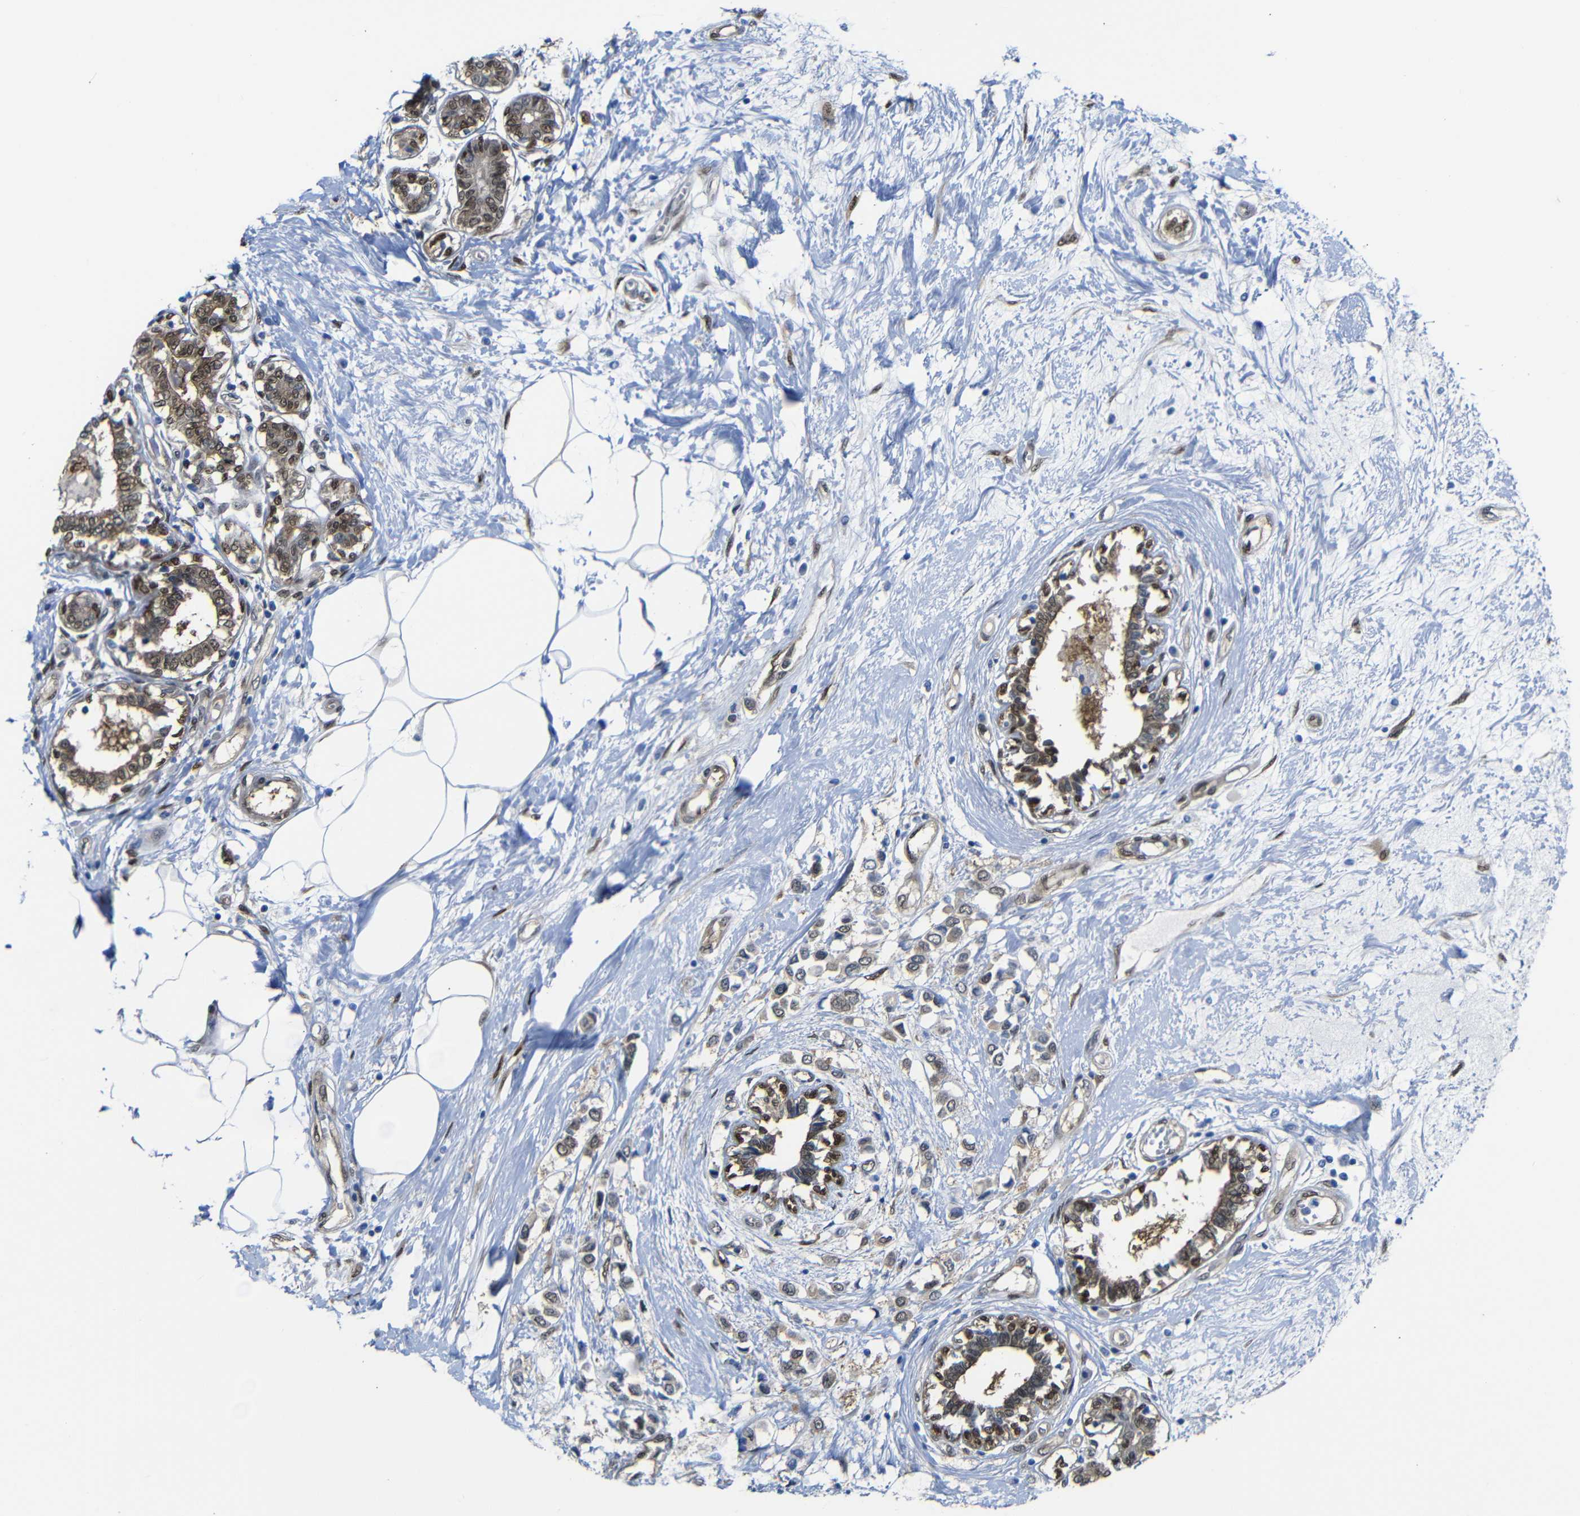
{"staining": {"intensity": "weak", "quantity": ">75%", "location": "cytoplasmic/membranous"}, "tissue": "breast cancer", "cell_type": "Tumor cells", "image_type": "cancer", "snomed": [{"axis": "morphology", "description": "Lobular carcinoma"}, {"axis": "topography", "description": "Breast"}], "caption": "A histopathology image of human lobular carcinoma (breast) stained for a protein reveals weak cytoplasmic/membranous brown staining in tumor cells.", "gene": "YAP1", "patient": {"sex": "female", "age": 51}}